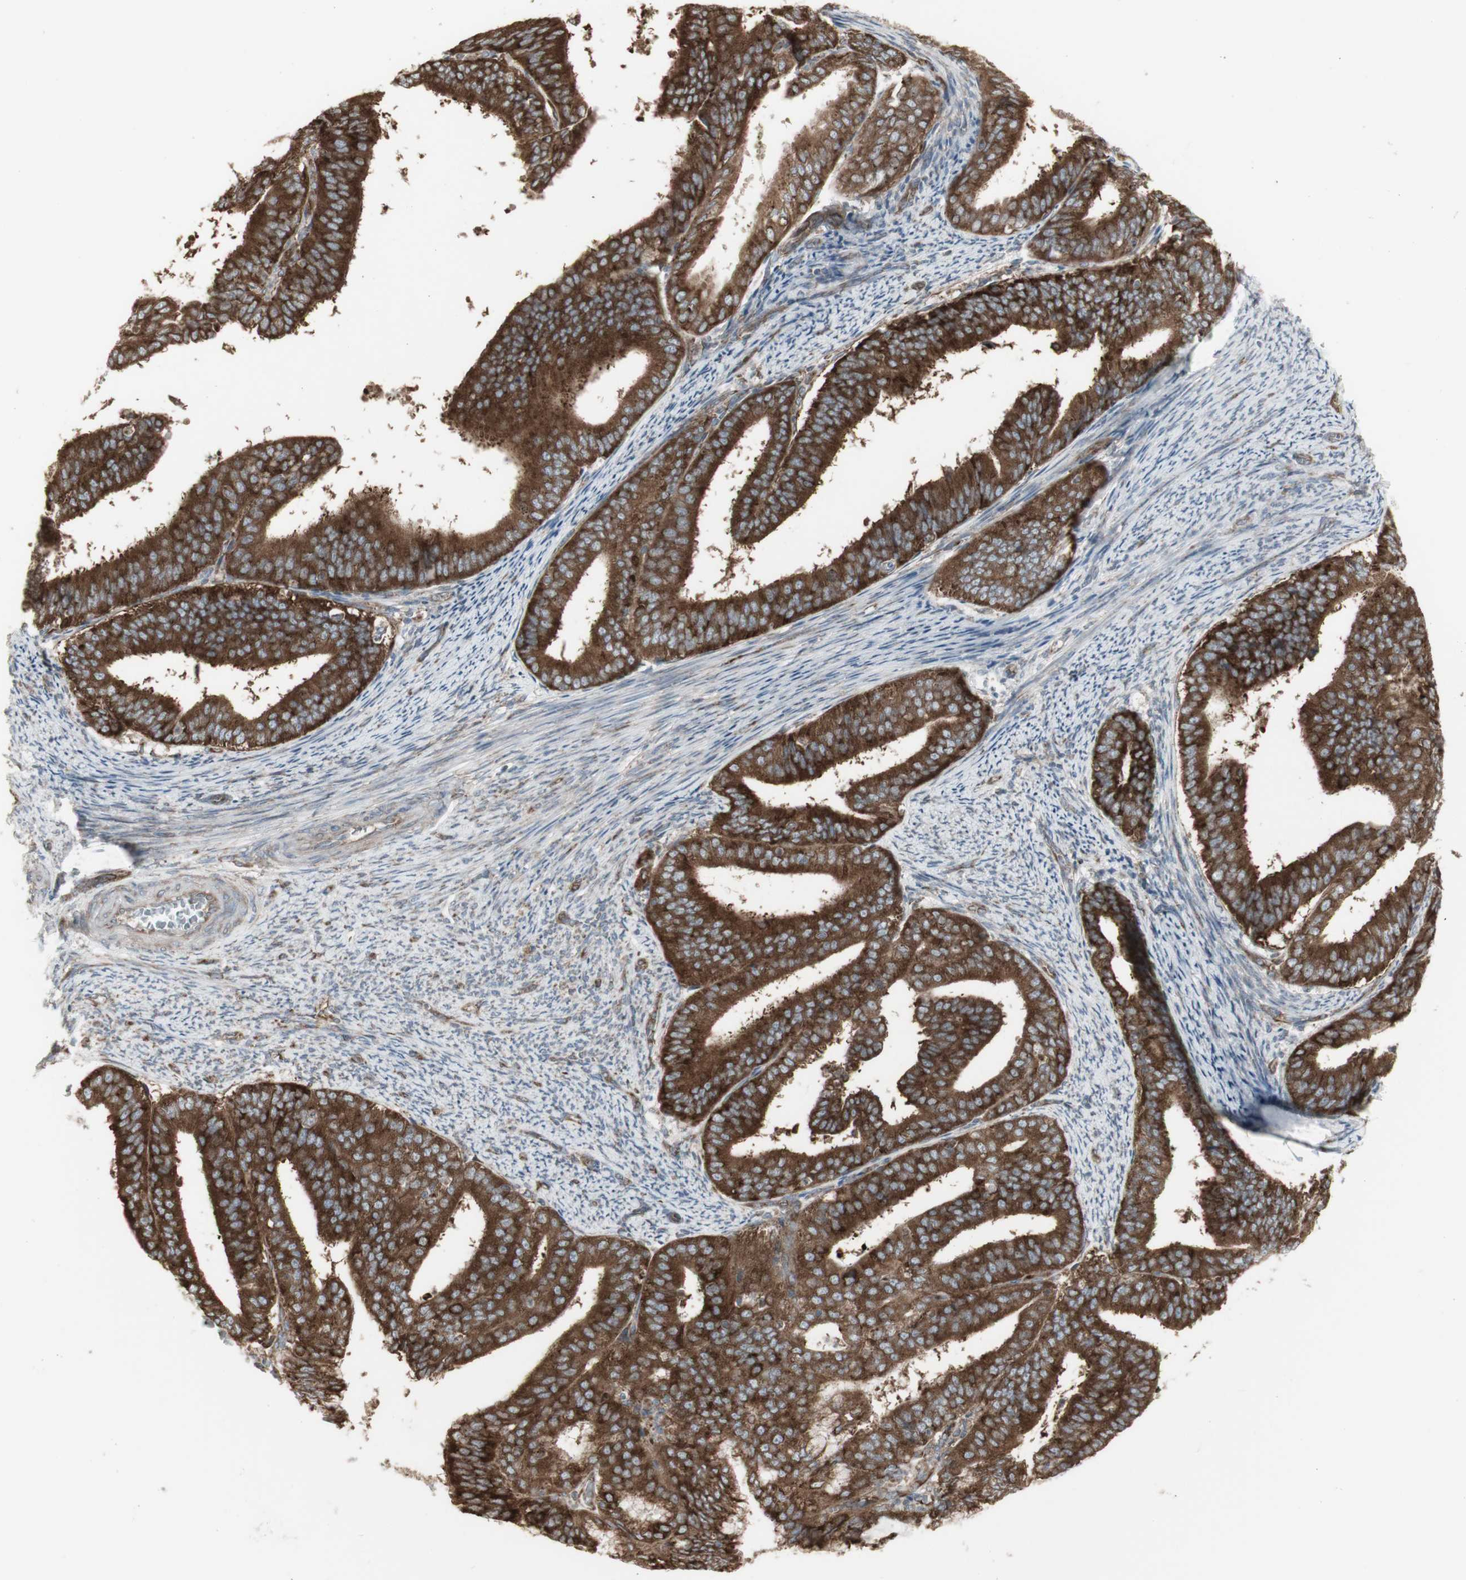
{"staining": {"intensity": "strong", "quantity": ">75%", "location": "cytoplasmic/membranous"}, "tissue": "endometrial cancer", "cell_type": "Tumor cells", "image_type": "cancer", "snomed": [{"axis": "morphology", "description": "Adenocarcinoma, NOS"}, {"axis": "topography", "description": "Endometrium"}], "caption": "Tumor cells exhibit high levels of strong cytoplasmic/membranous staining in approximately >75% of cells in human endometrial cancer (adenocarcinoma). The staining was performed using DAB (3,3'-diaminobenzidine) to visualize the protein expression in brown, while the nuclei were stained in blue with hematoxylin (Magnification: 20x).", "gene": "FKBP3", "patient": {"sex": "female", "age": 63}}